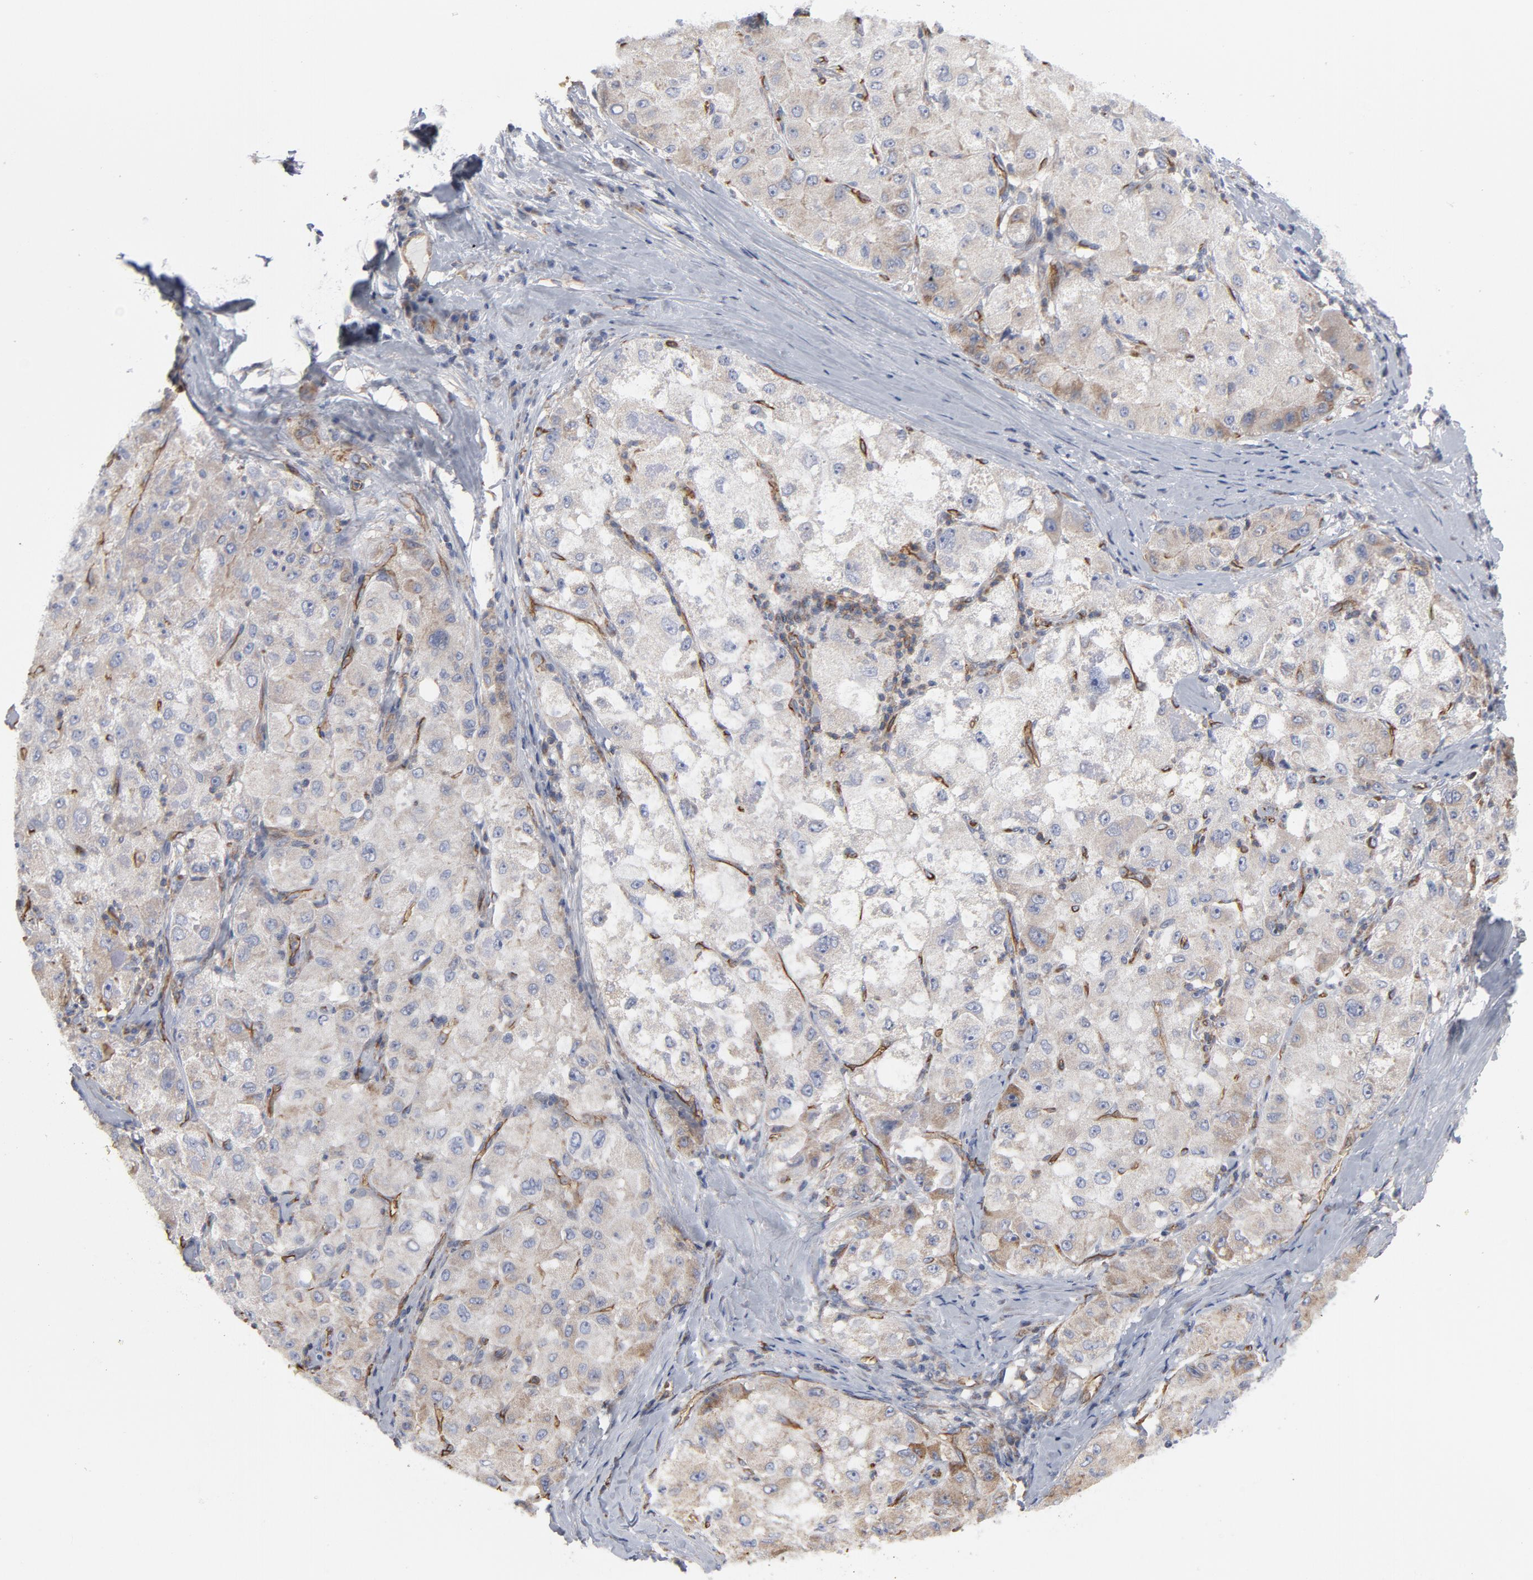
{"staining": {"intensity": "weak", "quantity": "25%-75%", "location": "cytoplasmic/membranous"}, "tissue": "liver cancer", "cell_type": "Tumor cells", "image_type": "cancer", "snomed": [{"axis": "morphology", "description": "Carcinoma, Hepatocellular, NOS"}, {"axis": "topography", "description": "Liver"}], "caption": "Tumor cells reveal low levels of weak cytoplasmic/membranous expression in approximately 25%-75% of cells in liver hepatocellular carcinoma. Using DAB (brown) and hematoxylin (blue) stains, captured at high magnification using brightfield microscopy.", "gene": "OXA1L", "patient": {"sex": "male", "age": 80}}